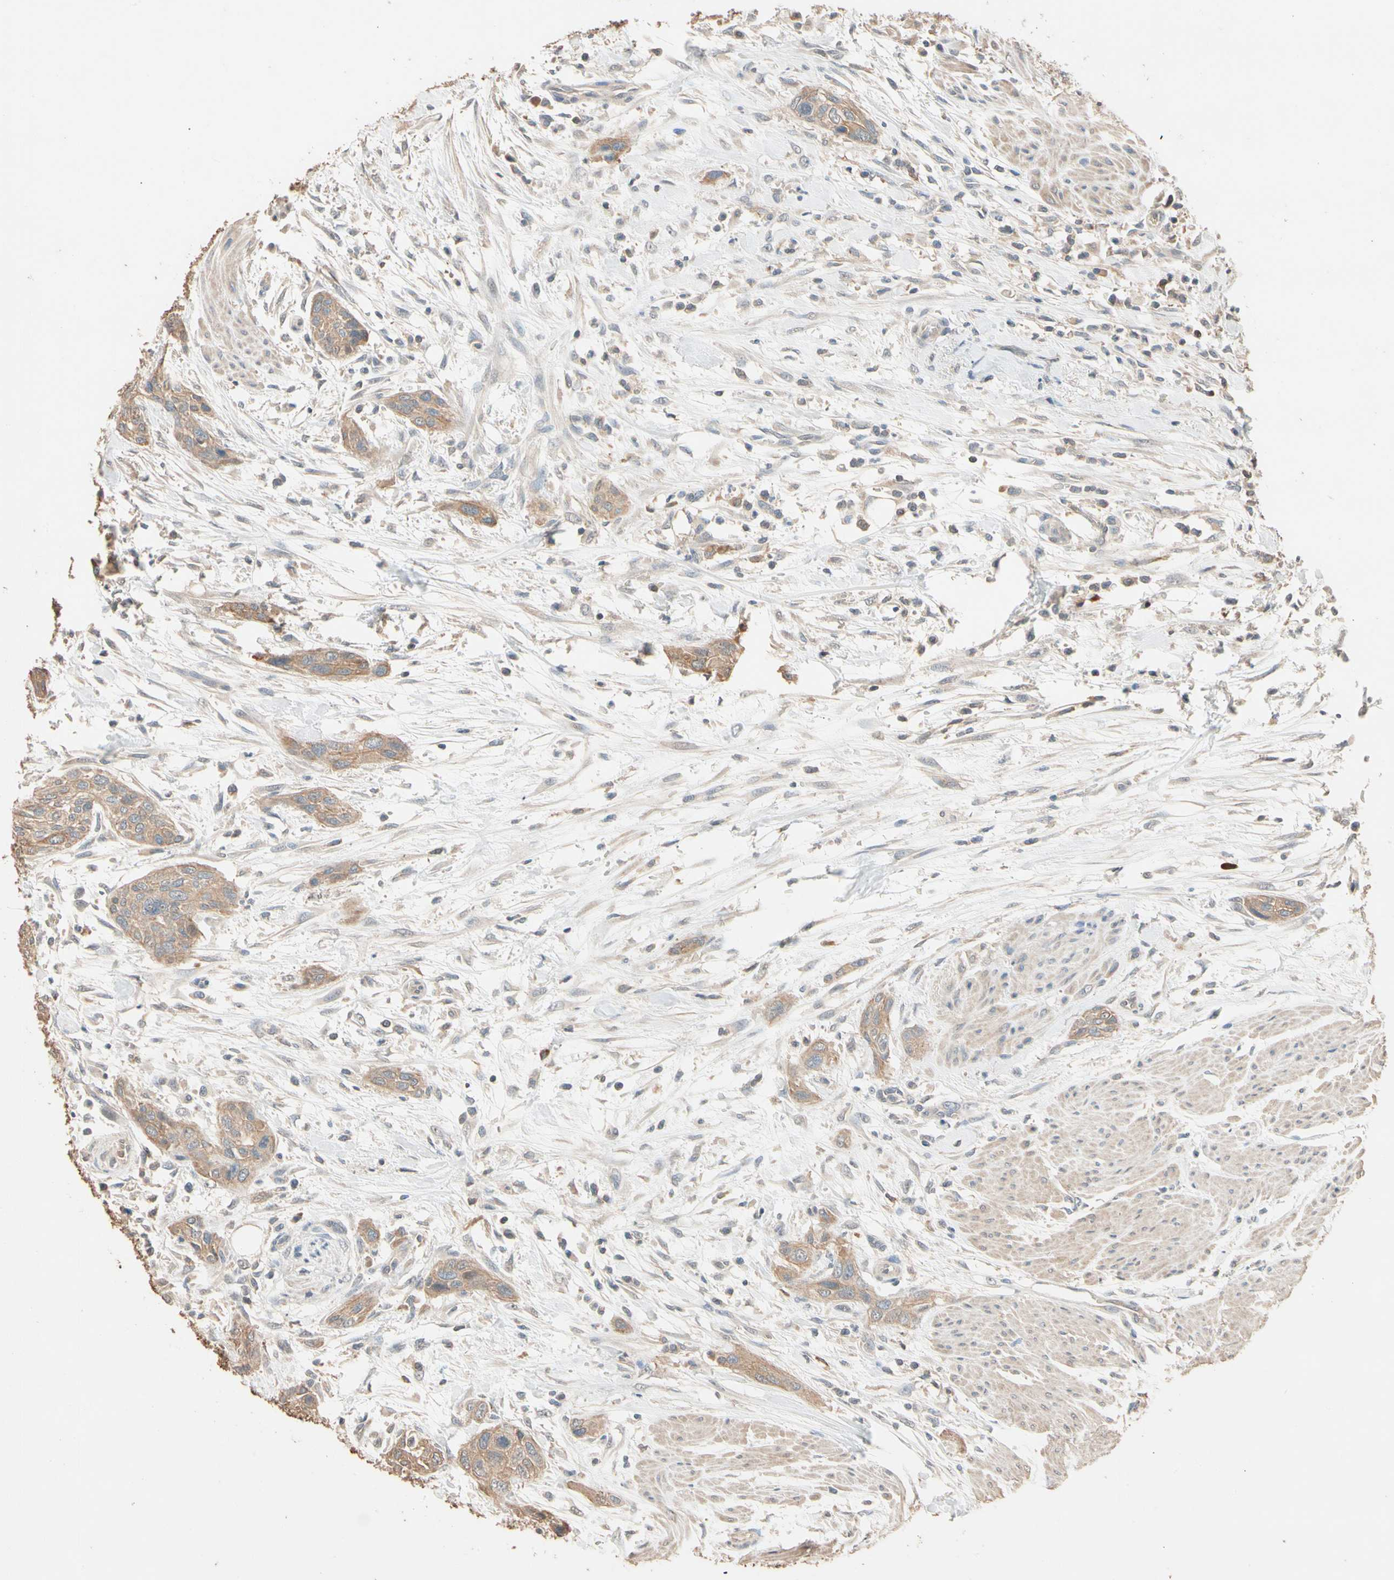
{"staining": {"intensity": "moderate", "quantity": ">75%", "location": "cytoplasmic/membranous"}, "tissue": "urothelial cancer", "cell_type": "Tumor cells", "image_type": "cancer", "snomed": [{"axis": "morphology", "description": "Urothelial carcinoma, High grade"}, {"axis": "topography", "description": "Urinary bladder"}], "caption": "Human high-grade urothelial carcinoma stained with a brown dye reveals moderate cytoplasmic/membranous positive positivity in about >75% of tumor cells.", "gene": "MAP3K7", "patient": {"sex": "male", "age": 35}}